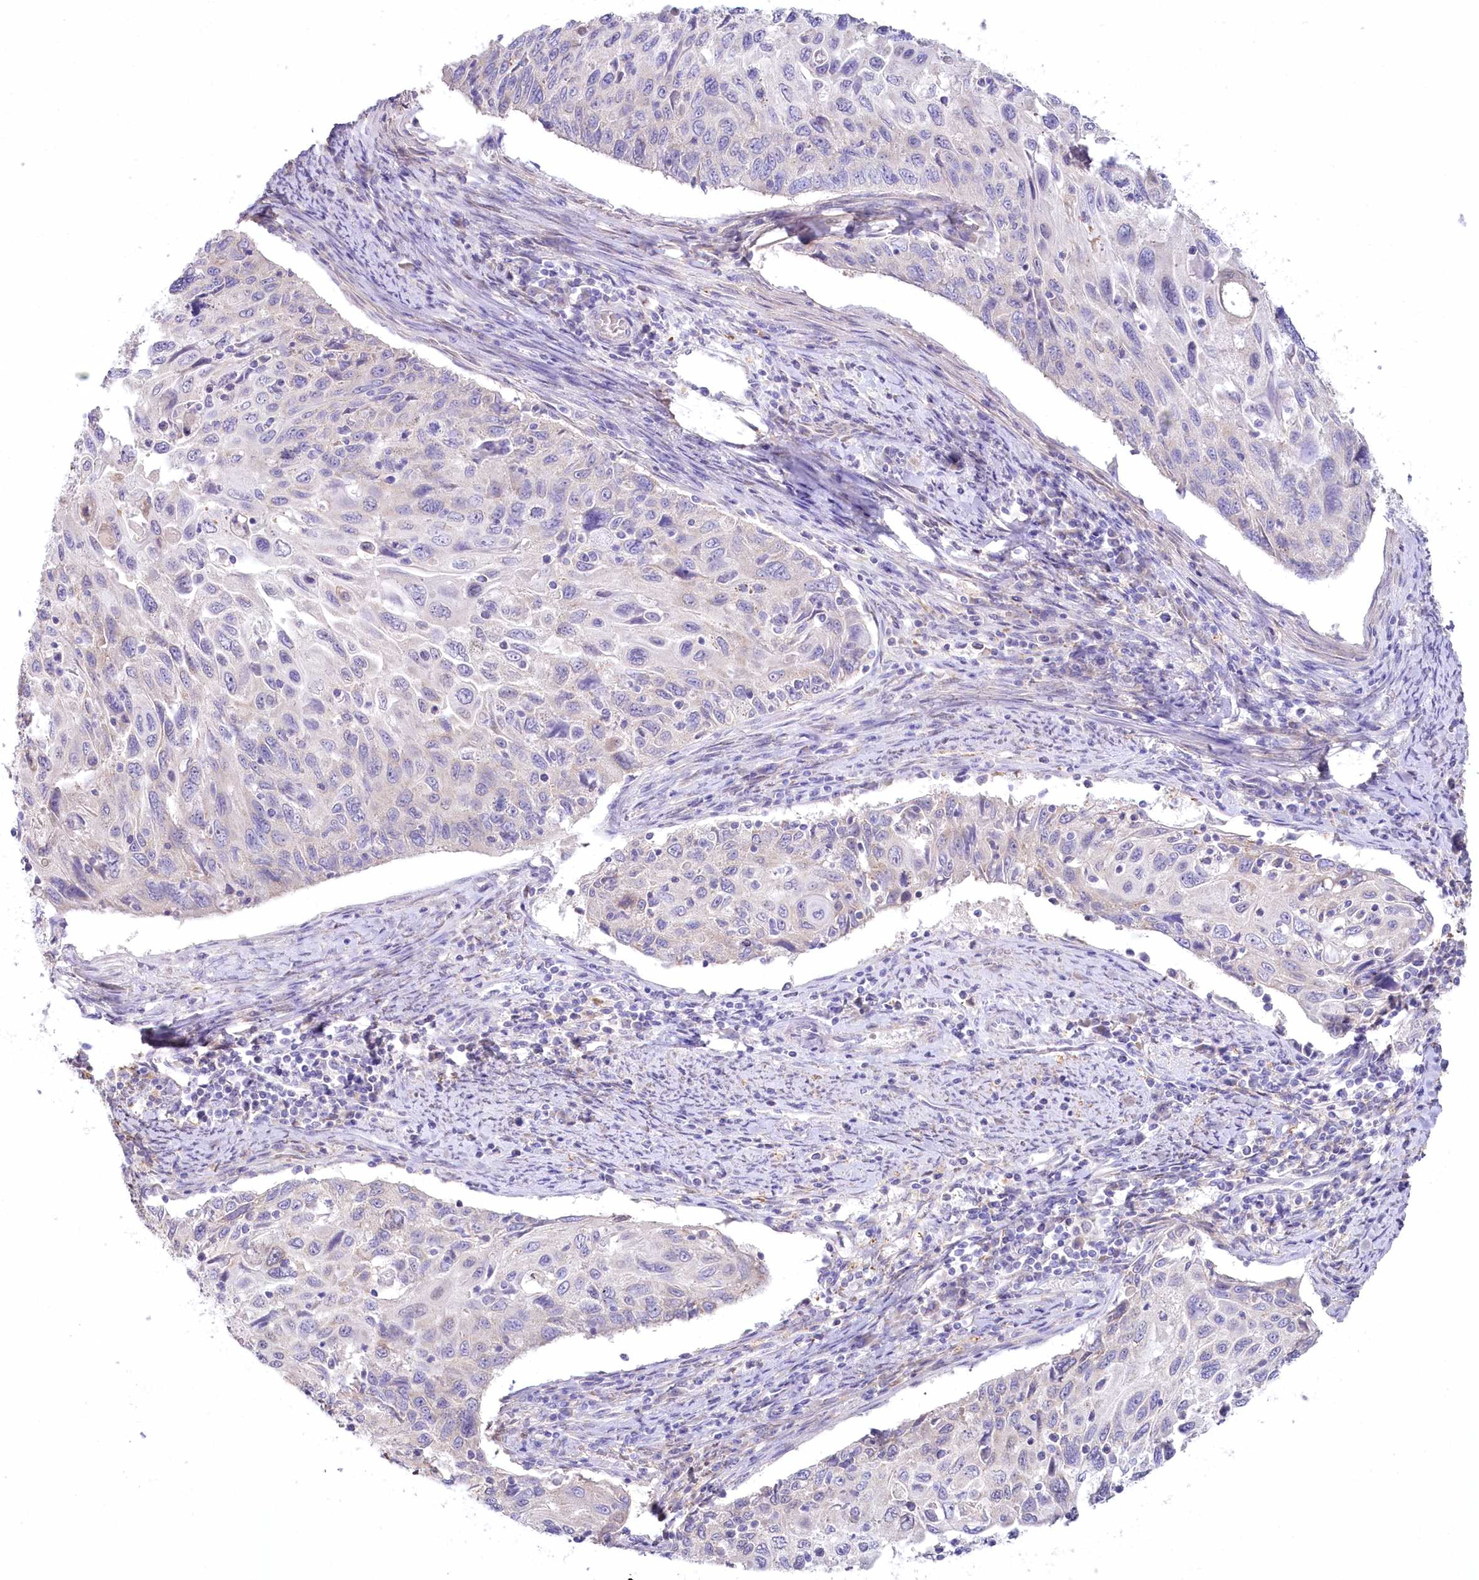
{"staining": {"intensity": "negative", "quantity": "none", "location": "none"}, "tissue": "cervical cancer", "cell_type": "Tumor cells", "image_type": "cancer", "snomed": [{"axis": "morphology", "description": "Squamous cell carcinoma, NOS"}, {"axis": "topography", "description": "Cervix"}], "caption": "Protein analysis of cervical cancer reveals no significant staining in tumor cells.", "gene": "MYOZ1", "patient": {"sex": "female", "age": 70}}